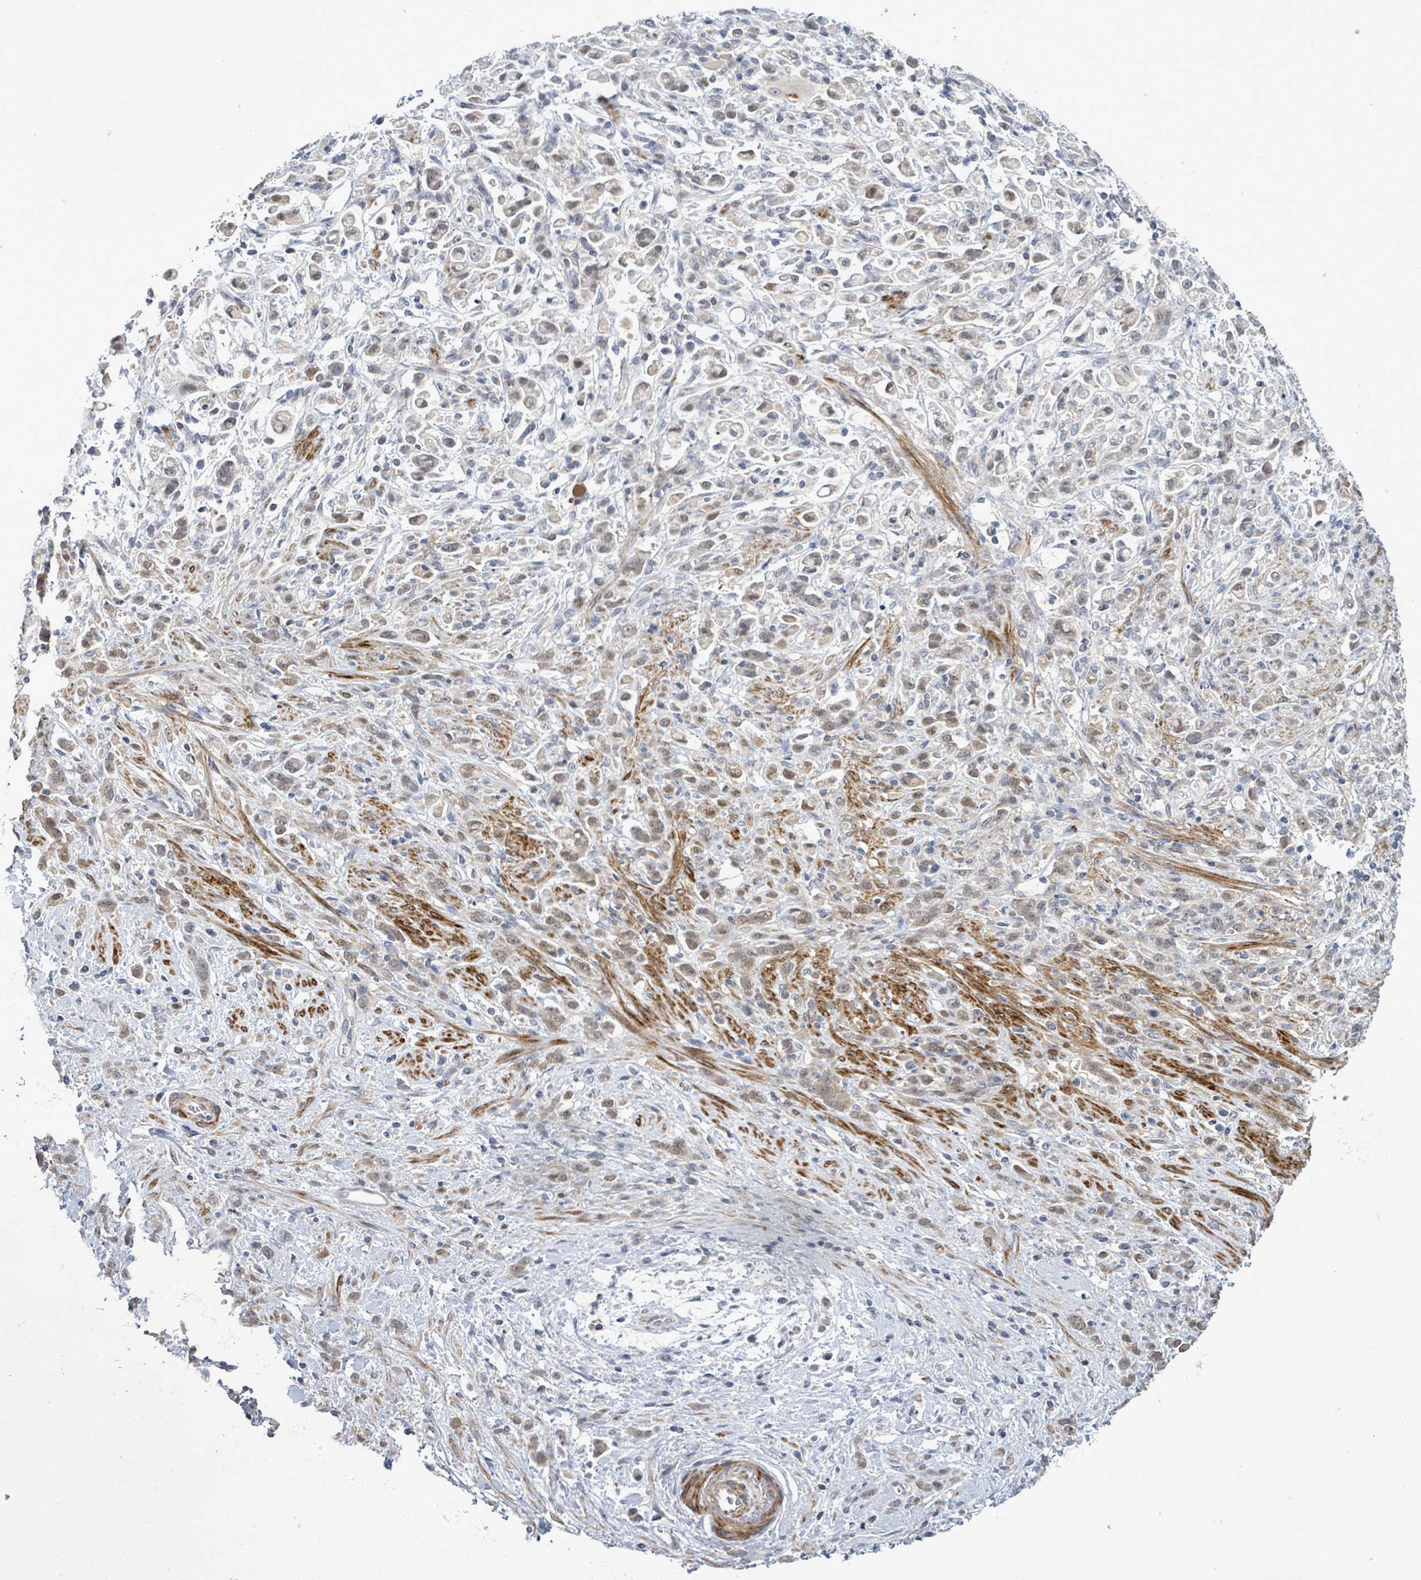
{"staining": {"intensity": "negative", "quantity": "none", "location": "none"}, "tissue": "stomach cancer", "cell_type": "Tumor cells", "image_type": "cancer", "snomed": [{"axis": "morphology", "description": "Adenocarcinoma, NOS"}, {"axis": "topography", "description": "Stomach"}], "caption": "High power microscopy micrograph of an immunohistochemistry (IHC) histopathology image of stomach cancer (adenocarcinoma), revealing no significant expression in tumor cells. (DAB (3,3'-diaminobenzidine) IHC visualized using brightfield microscopy, high magnification).", "gene": "AMMECR1", "patient": {"sex": "female", "age": 60}}